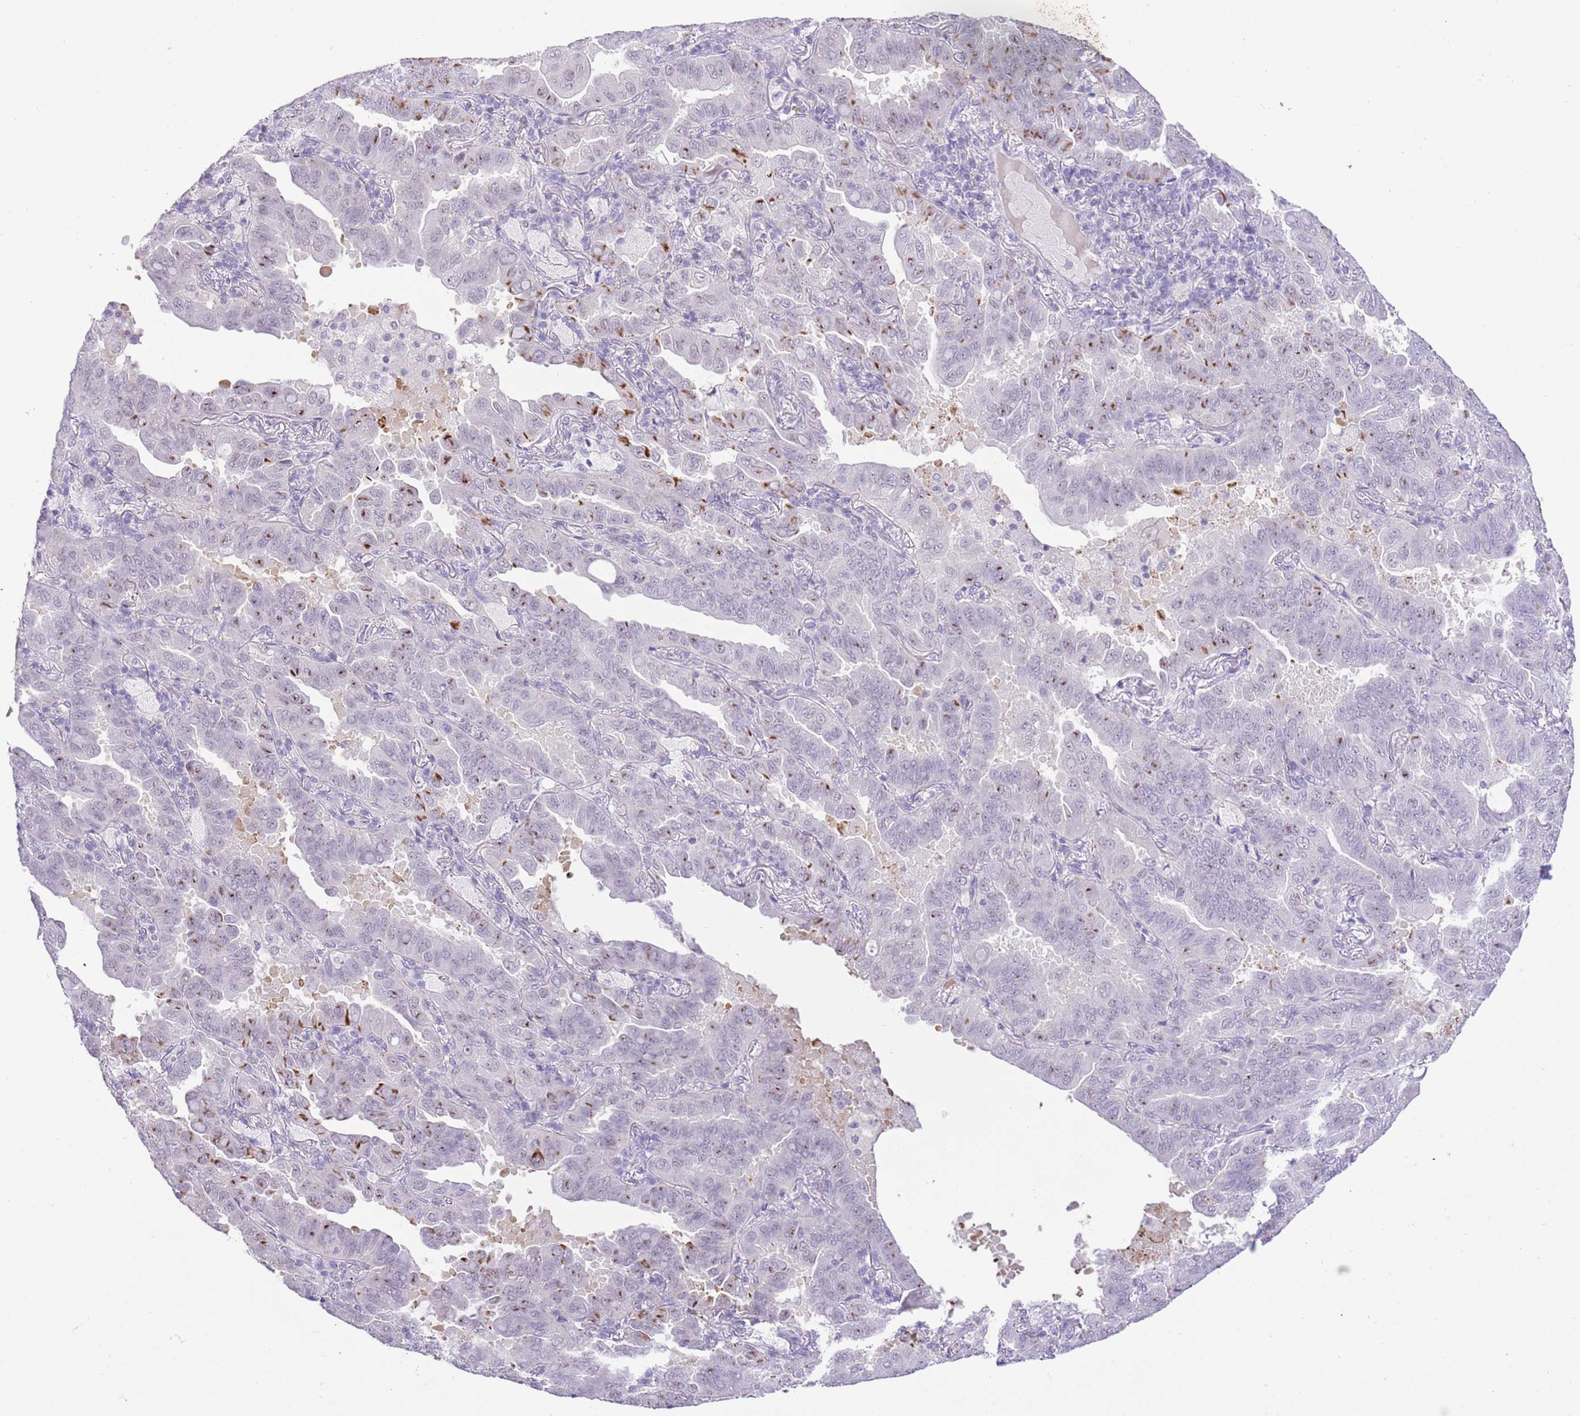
{"staining": {"intensity": "negative", "quantity": "none", "location": "none"}, "tissue": "lung cancer", "cell_type": "Tumor cells", "image_type": "cancer", "snomed": [{"axis": "morphology", "description": "Adenocarcinoma, NOS"}, {"axis": "topography", "description": "Lung"}], "caption": "Immunohistochemistry (IHC) of human lung cancer exhibits no positivity in tumor cells.", "gene": "MIDN", "patient": {"sex": "male", "age": 64}}